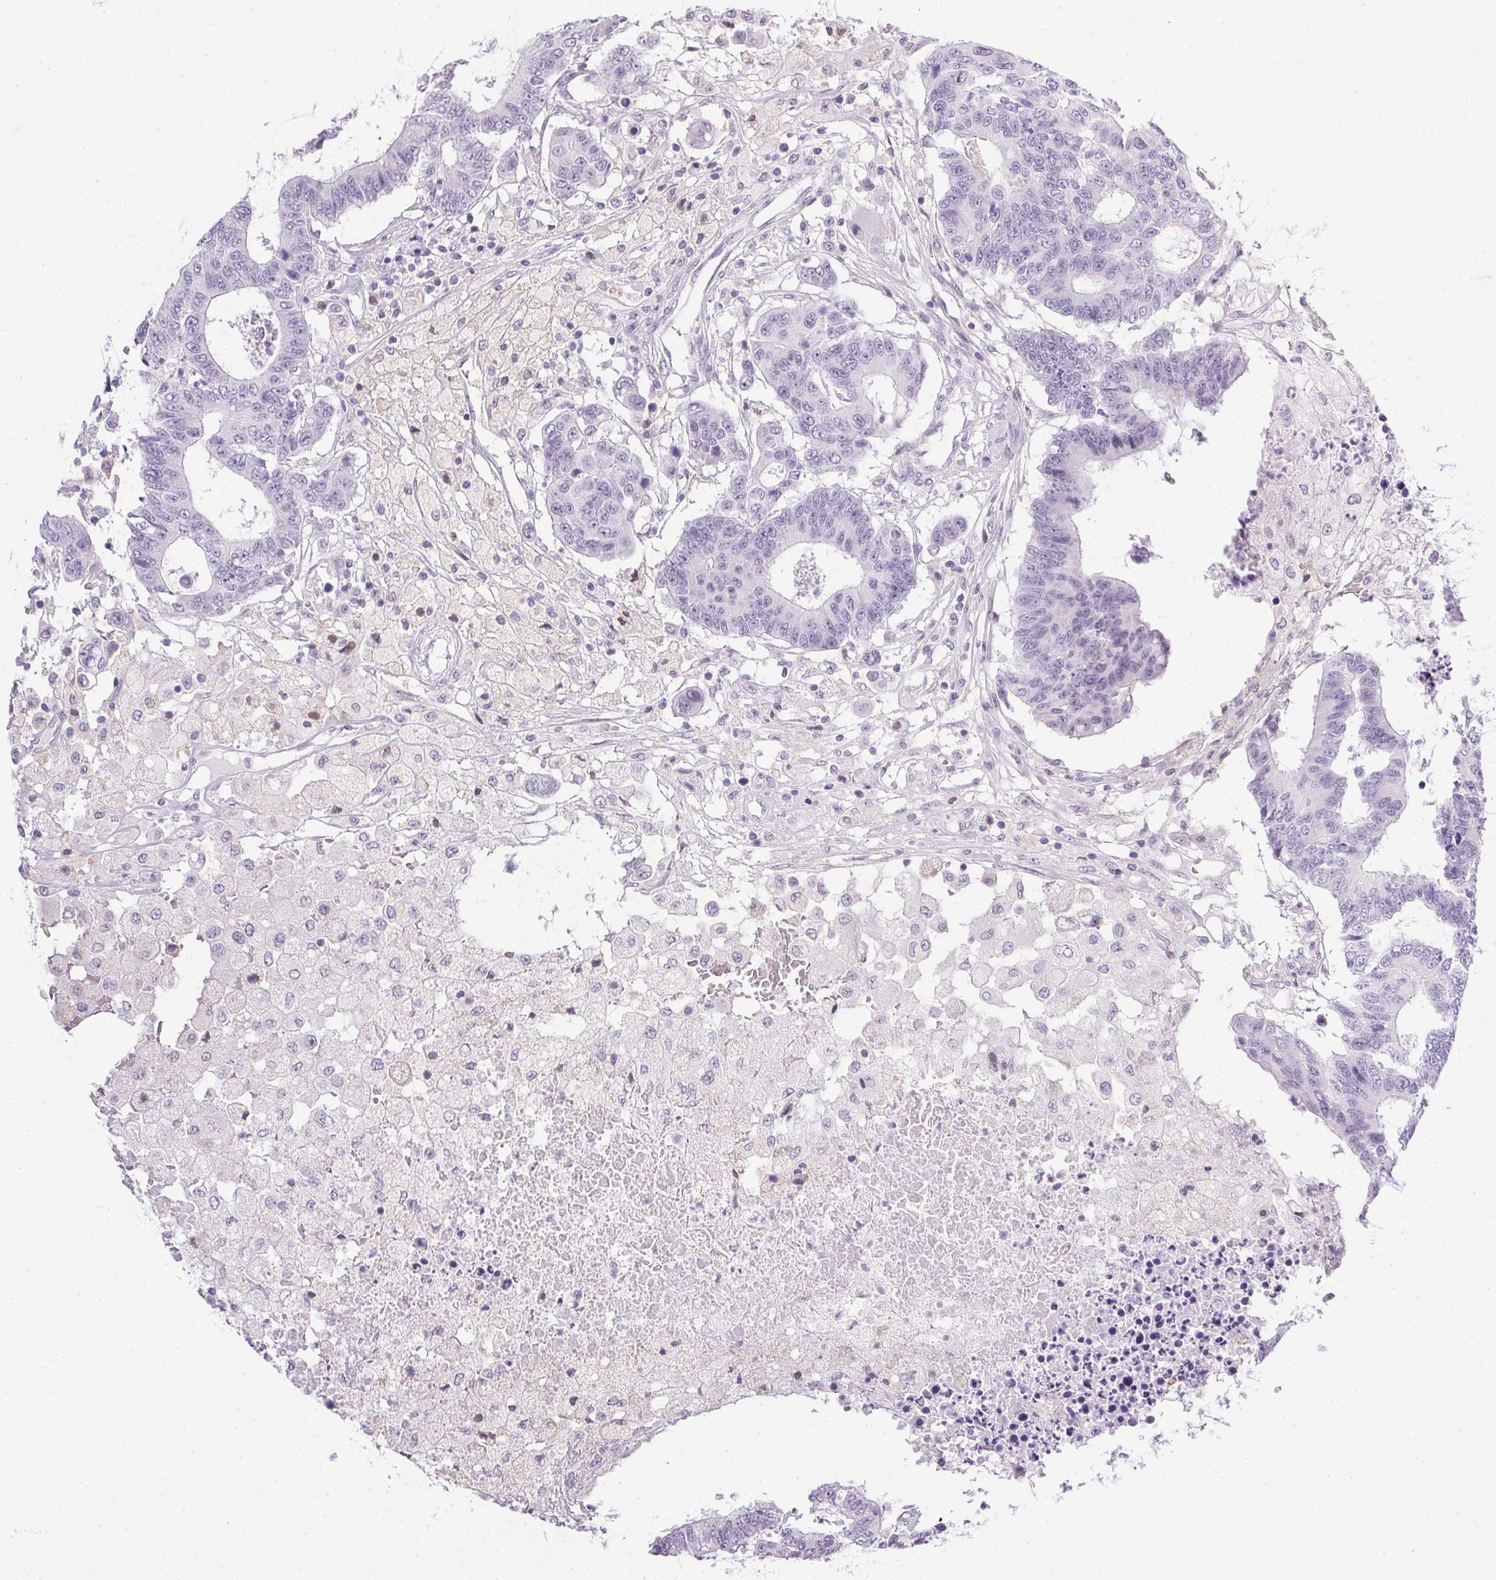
{"staining": {"intensity": "negative", "quantity": "none", "location": "none"}, "tissue": "colorectal cancer", "cell_type": "Tumor cells", "image_type": "cancer", "snomed": [{"axis": "morphology", "description": "Adenocarcinoma, NOS"}, {"axis": "topography", "description": "Colon"}], "caption": "Immunohistochemistry (IHC) of colorectal cancer reveals no positivity in tumor cells. The staining is performed using DAB brown chromogen with nuclei counter-stained in using hematoxylin.", "gene": "PRL", "patient": {"sex": "female", "age": 48}}